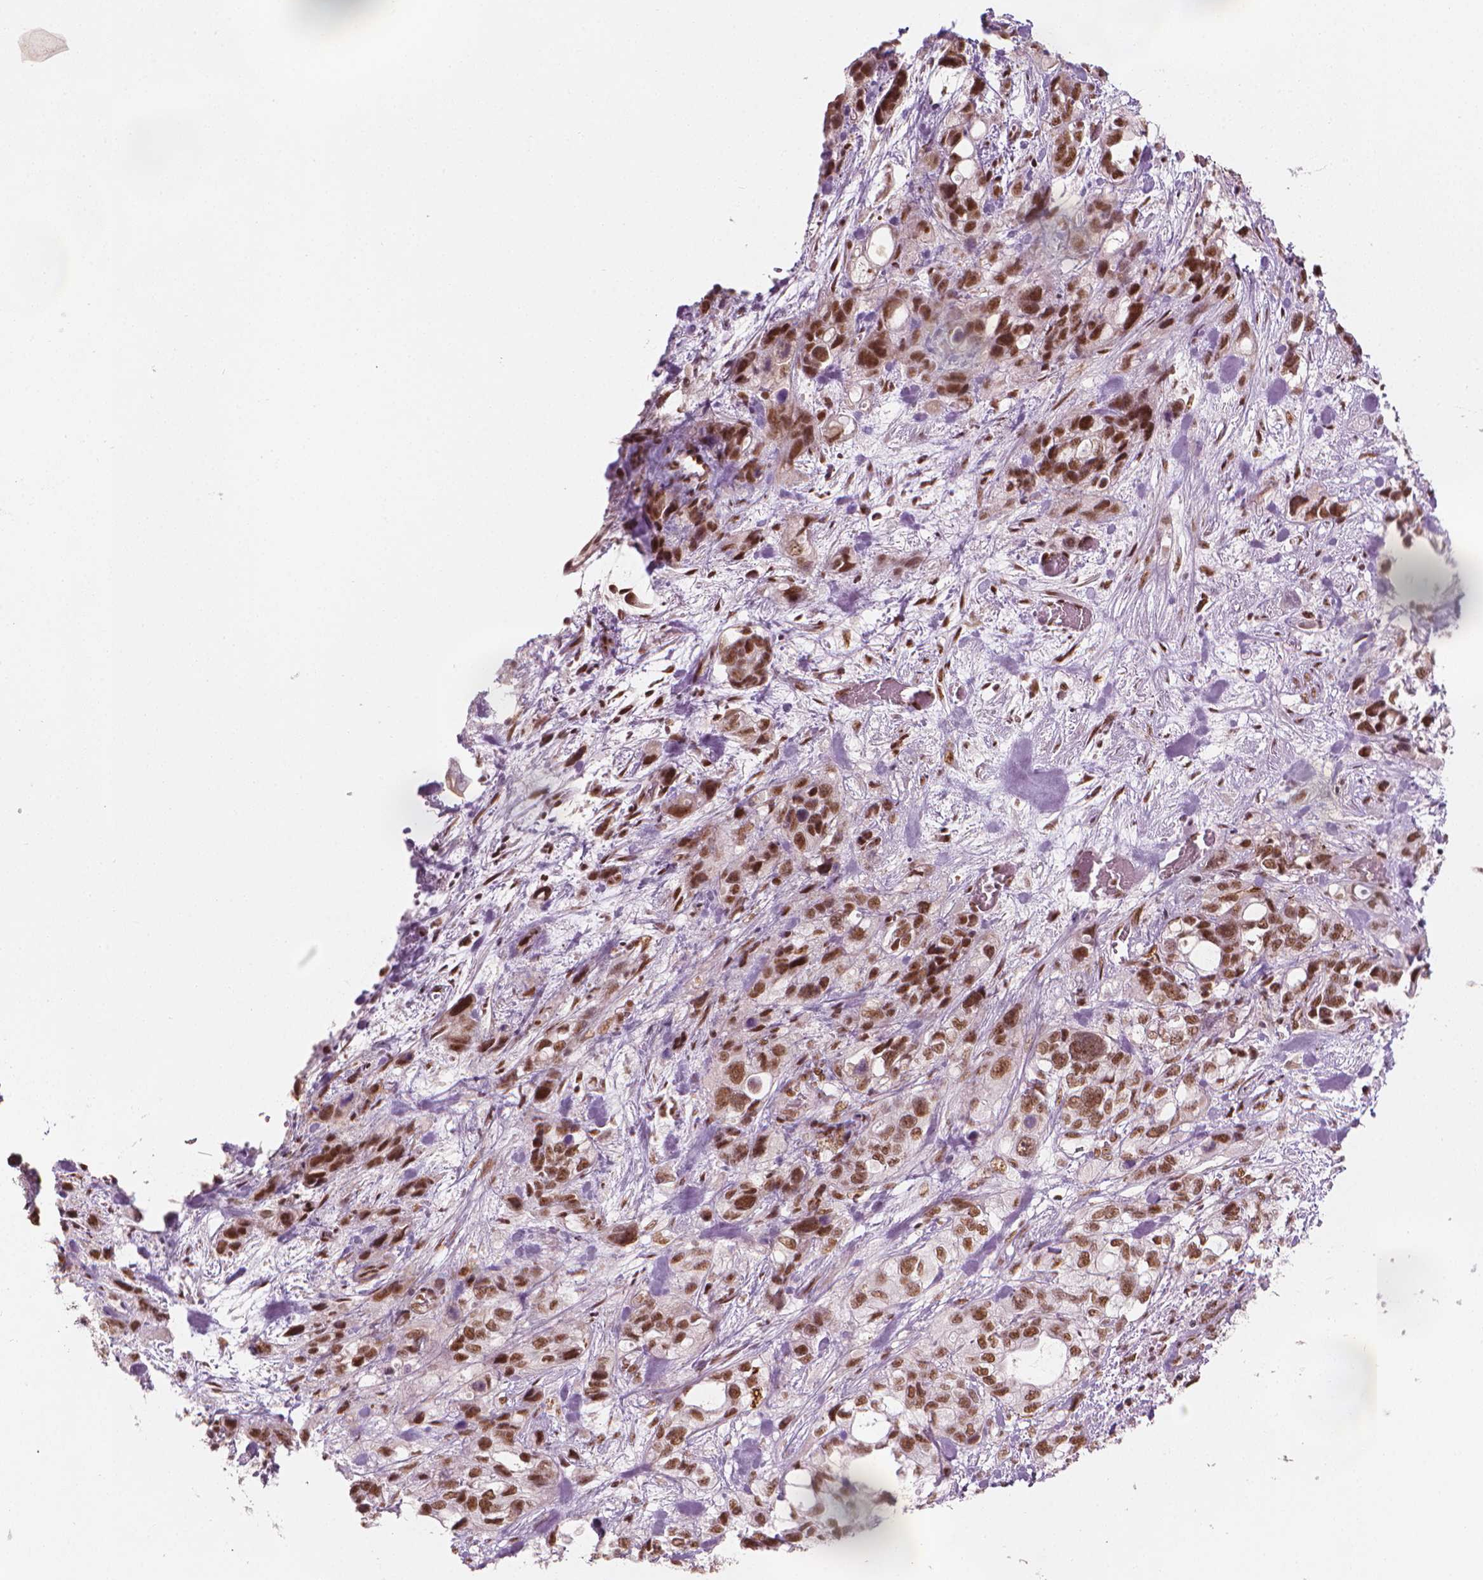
{"staining": {"intensity": "moderate", "quantity": ">75%", "location": "nuclear"}, "tissue": "stomach cancer", "cell_type": "Tumor cells", "image_type": "cancer", "snomed": [{"axis": "morphology", "description": "Adenocarcinoma, NOS"}, {"axis": "topography", "description": "Stomach, upper"}], "caption": "A photomicrograph showing moderate nuclear expression in about >75% of tumor cells in stomach cancer, as visualized by brown immunohistochemical staining.", "gene": "ELF2", "patient": {"sex": "female", "age": 81}}